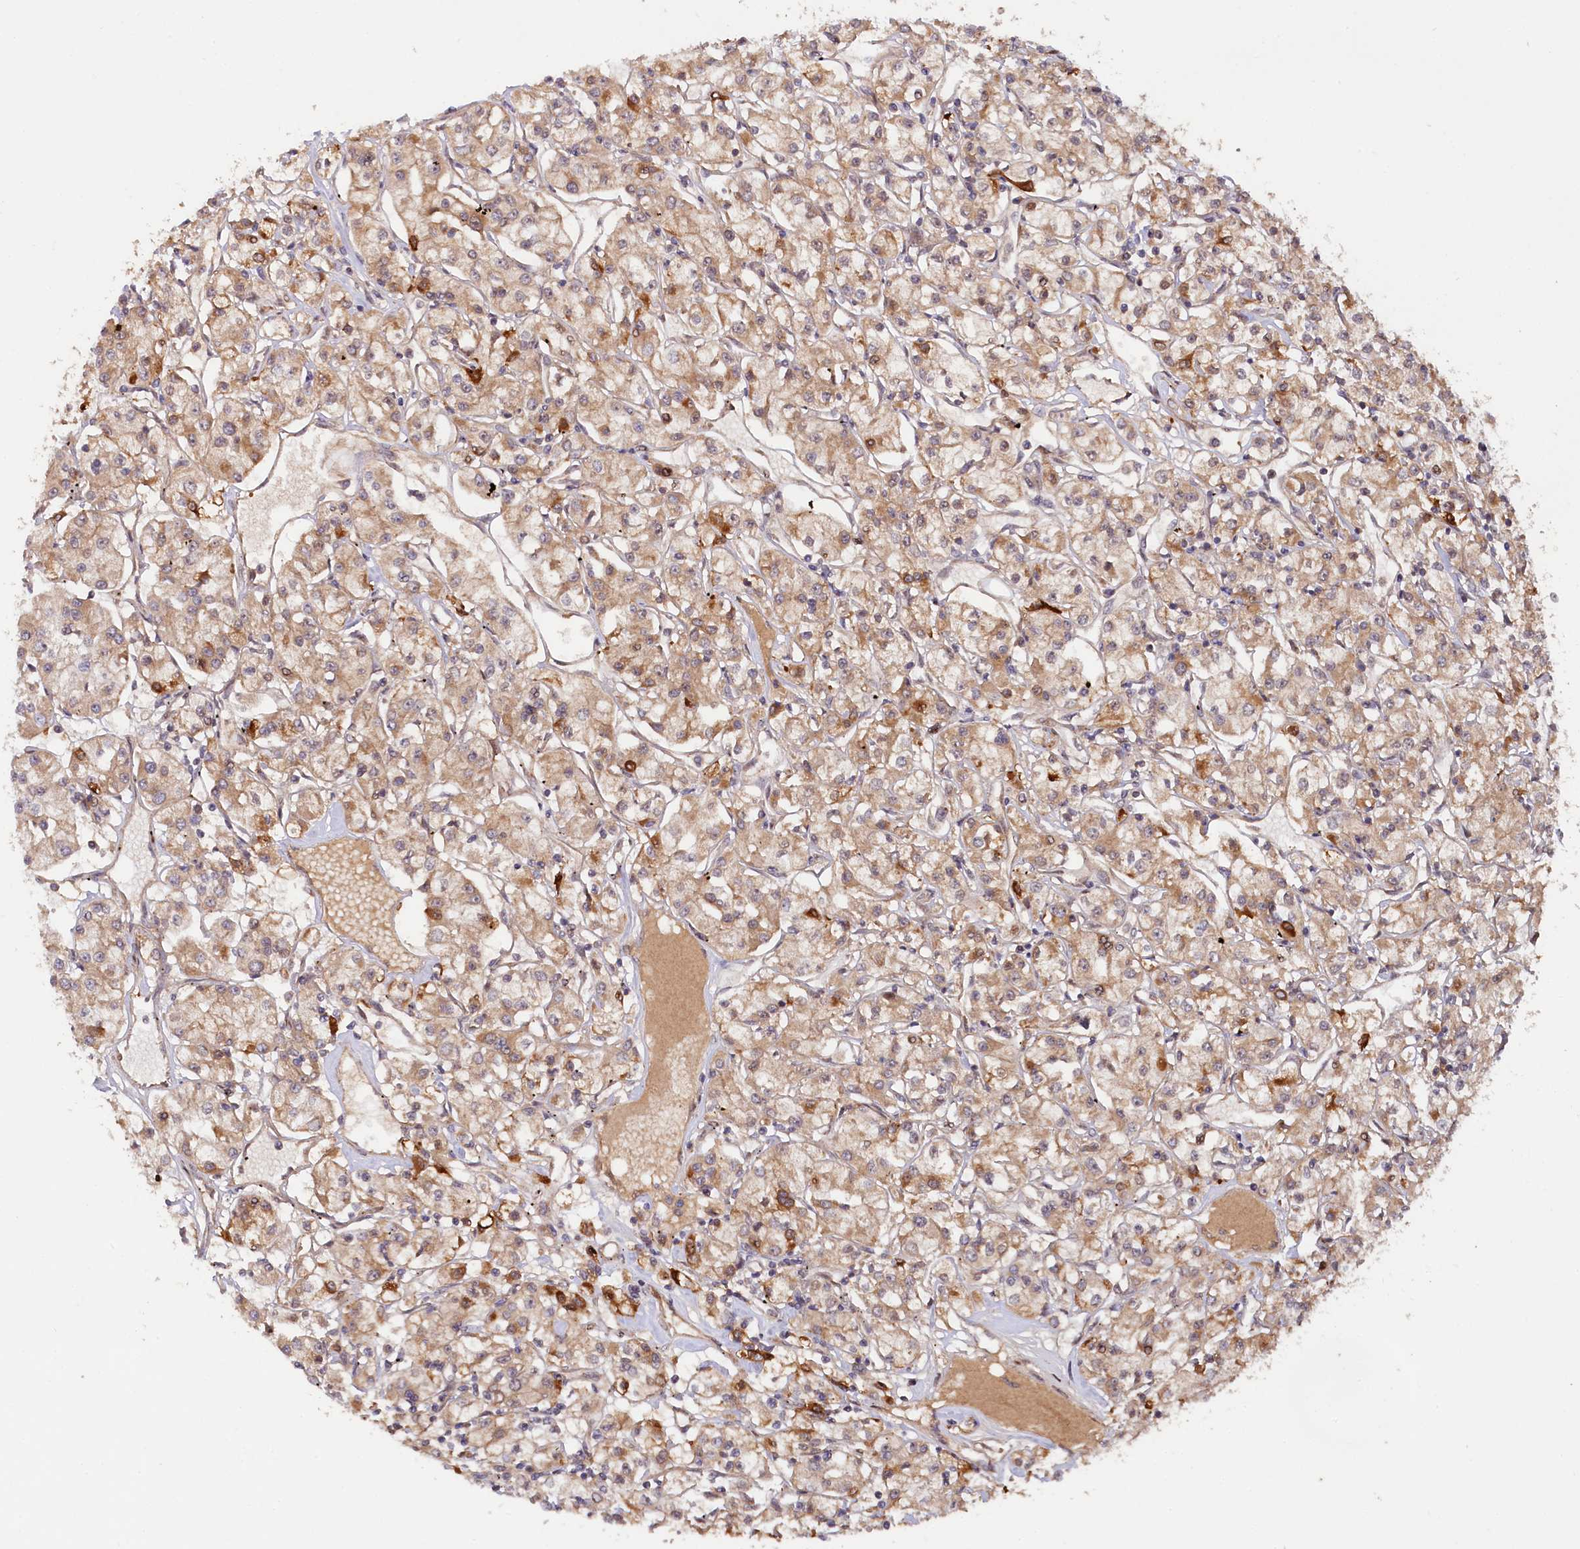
{"staining": {"intensity": "moderate", "quantity": ">75%", "location": "cytoplasmic/membranous"}, "tissue": "renal cancer", "cell_type": "Tumor cells", "image_type": "cancer", "snomed": [{"axis": "morphology", "description": "Adenocarcinoma, NOS"}, {"axis": "topography", "description": "Kidney"}], "caption": "Moderate cytoplasmic/membranous protein positivity is appreciated in approximately >75% of tumor cells in renal adenocarcinoma. (DAB = brown stain, brightfield microscopy at high magnification).", "gene": "NEDD1", "patient": {"sex": "female", "age": 59}}